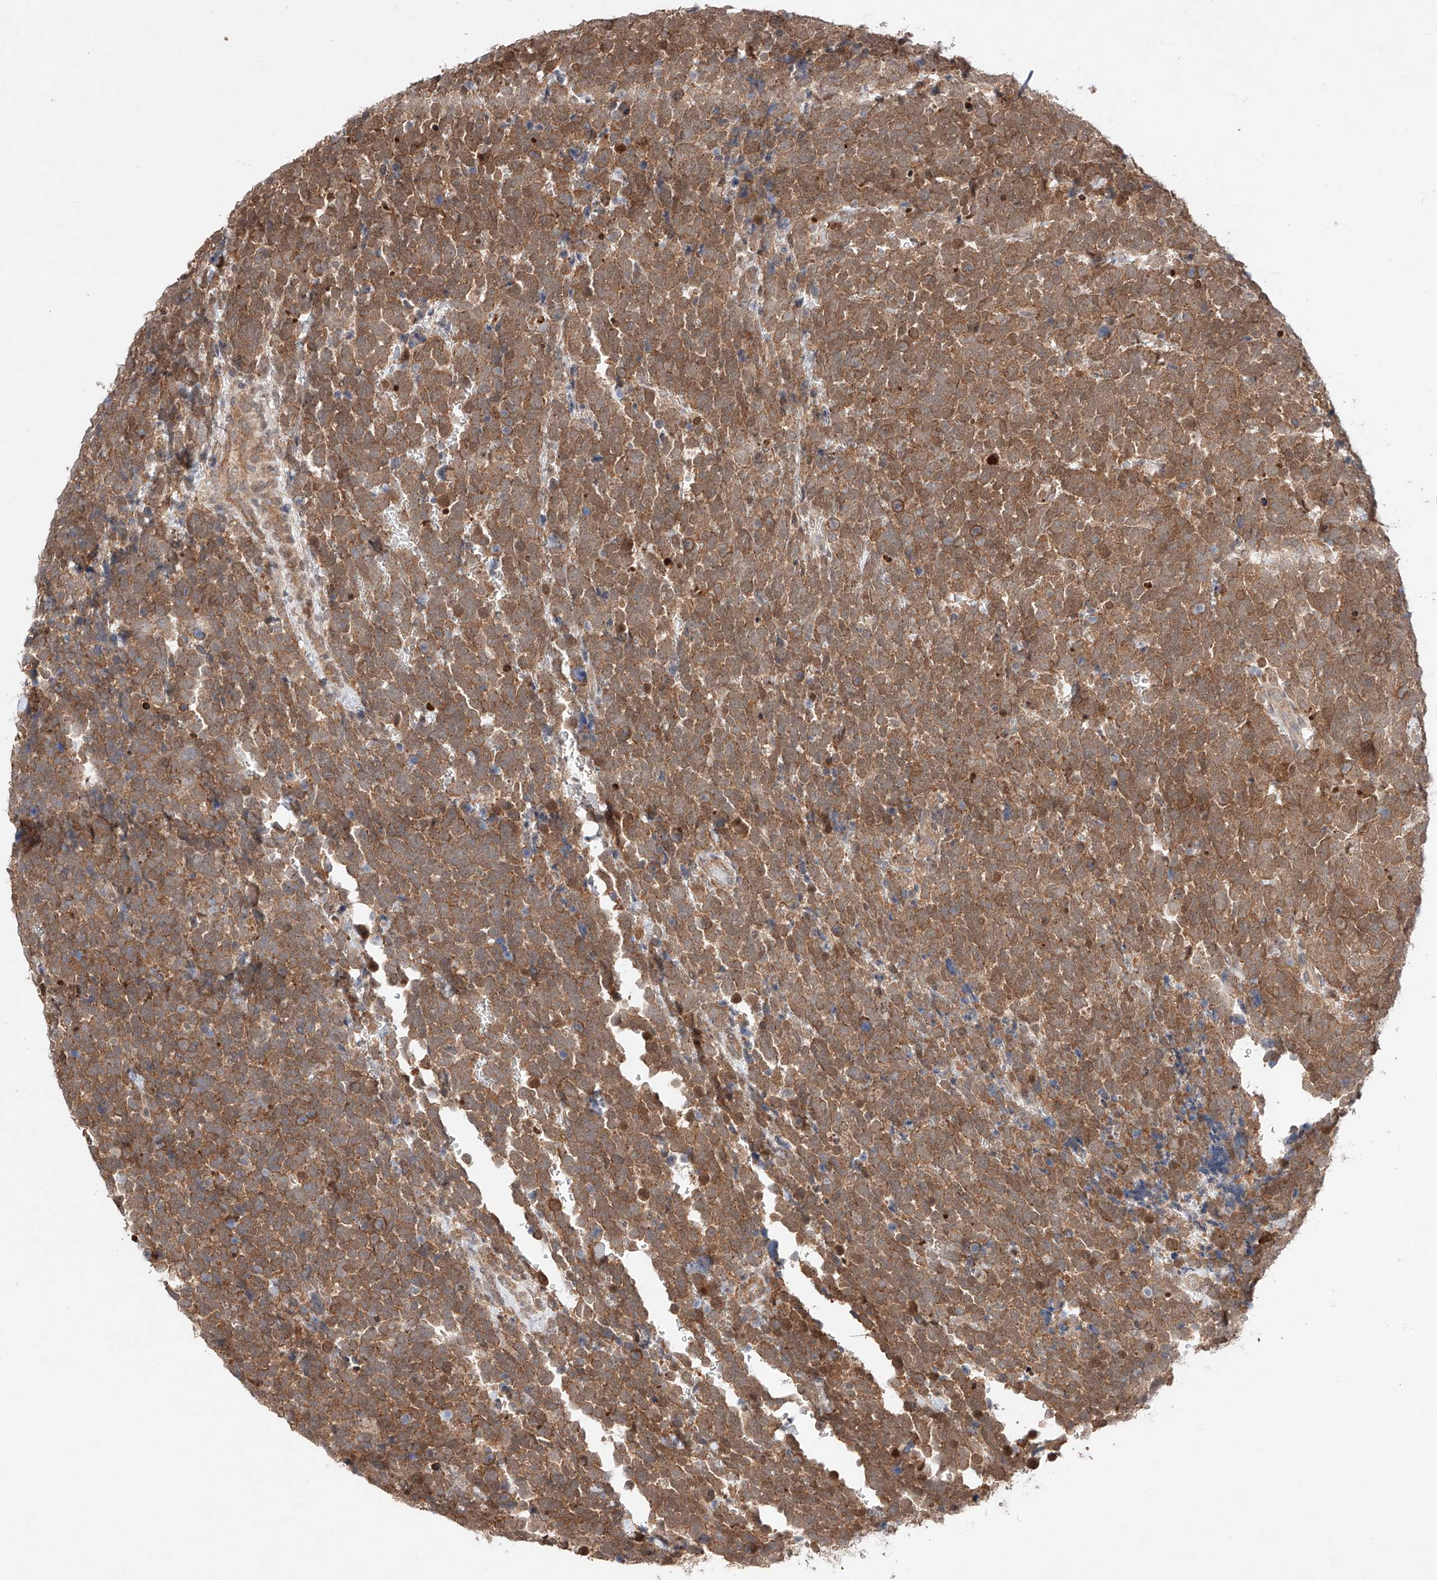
{"staining": {"intensity": "moderate", "quantity": ">75%", "location": "cytoplasmic/membranous"}, "tissue": "urothelial cancer", "cell_type": "Tumor cells", "image_type": "cancer", "snomed": [{"axis": "morphology", "description": "Urothelial carcinoma, High grade"}, {"axis": "topography", "description": "Urinary bladder"}], "caption": "High-magnification brightfield microscopy of urothelial carcinoma (high-grade) stained with DAB (3,3'-diaminobenzidine) (brown) and counterstained with hematoxylin (blue). tumor cells exhibit moderate cytoplasmic/membranous expression is present in approximately>75% of cells. (Brightfield microscopy of DAB IHC at high magnification).", "gene": "TSR2", "patient": {"sex": "female", "age": 82}}